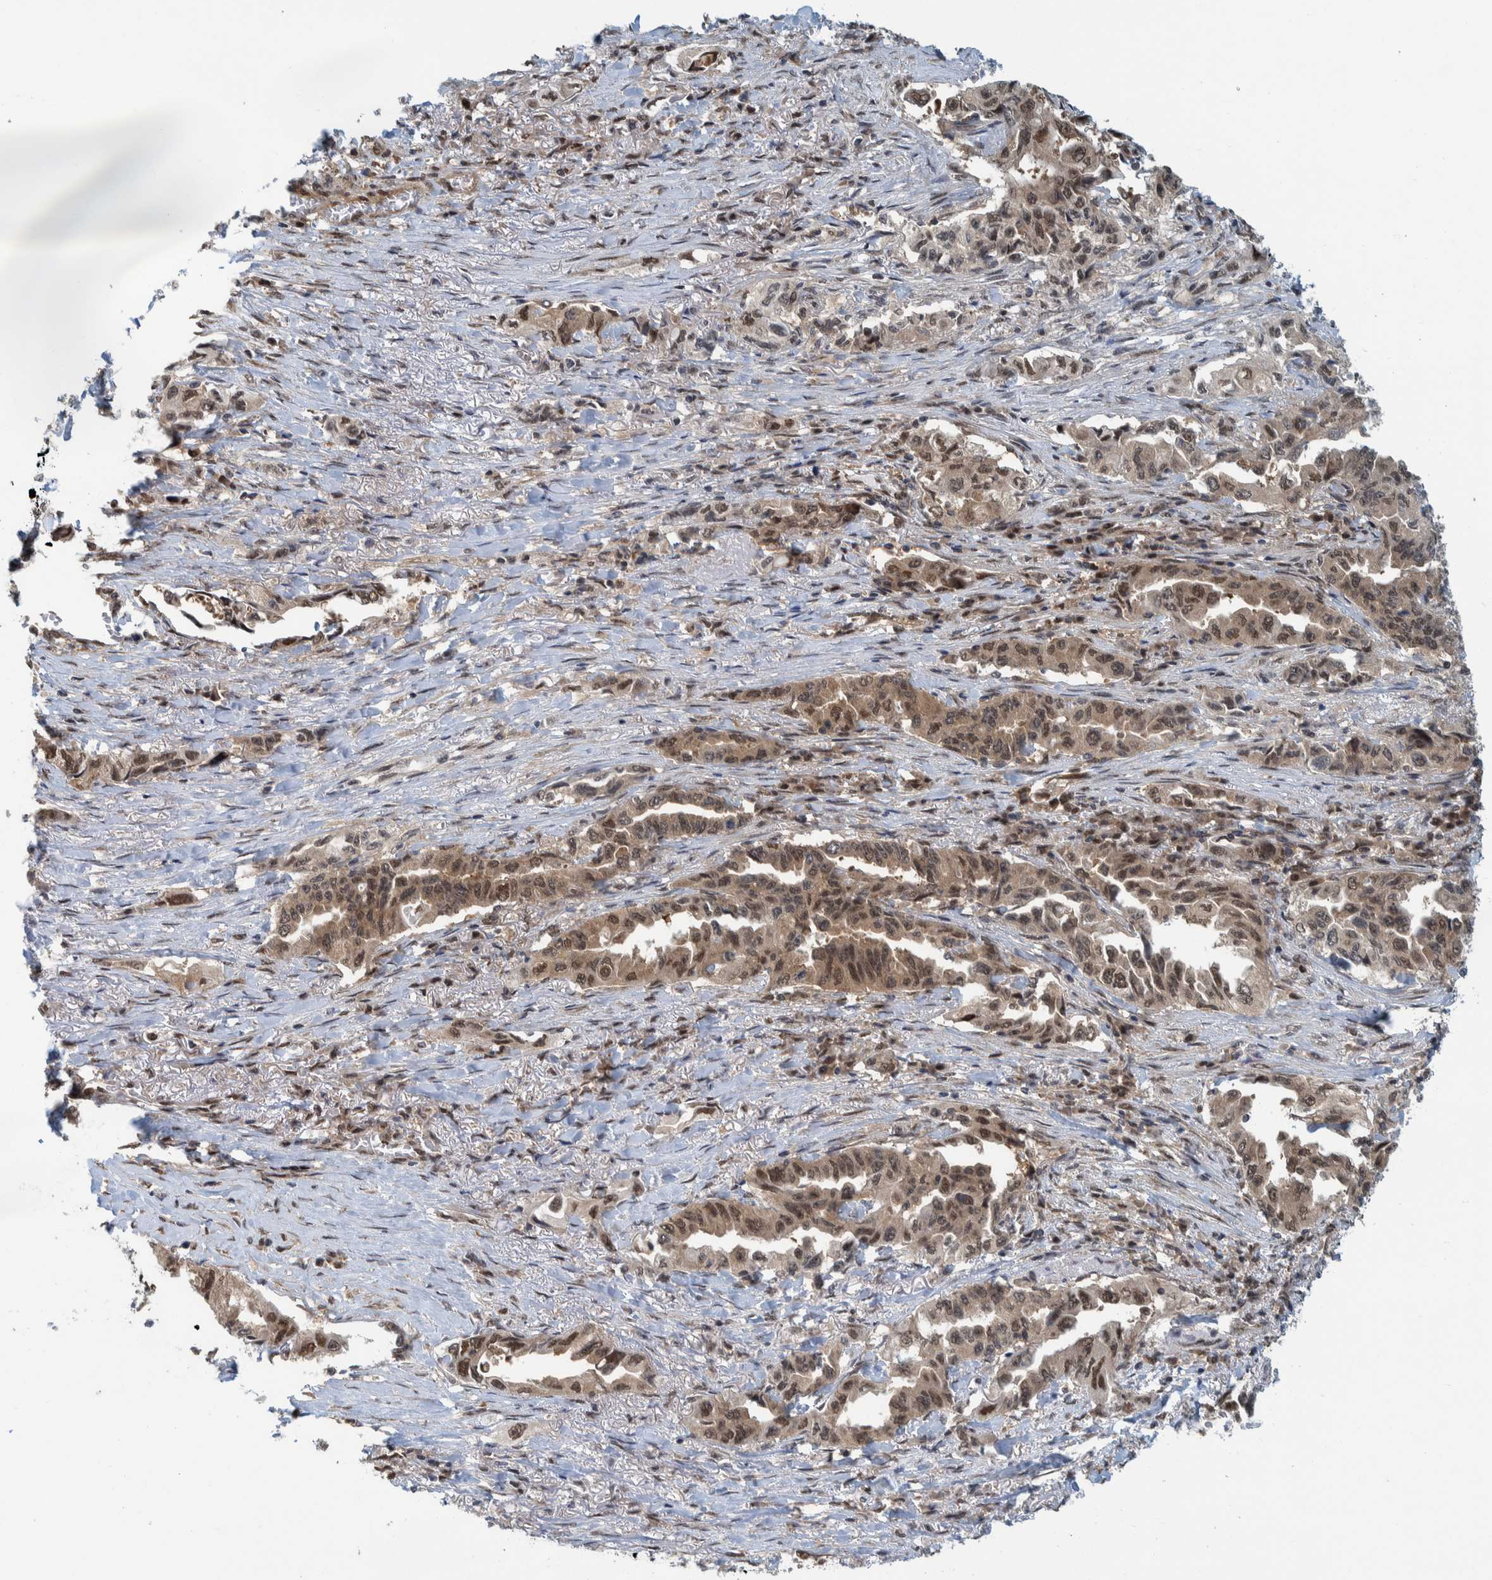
{"staining": {"intensity": "moderate", "quantity": ">75%", "location": "cytoplasmic/membranous,nuclear"}, "tissue": "lung cancer", "cell_type": "Tumor cells", "image_type": "cancer", "snomed": [{"axis": "morphology", "description": "Adenocarcinoma, NOS"}, {"axis": "topography", "description": "Lung"}], "caption": "Lung adenocarcinoma was stained to show a protein in brown. There is medium levels of moderate cytoplasmic/membranous and nuclear expression in approximately >75% of tumor cells.", "gene": "COPS3", "patient": {"sex": "female", "age": 51}}